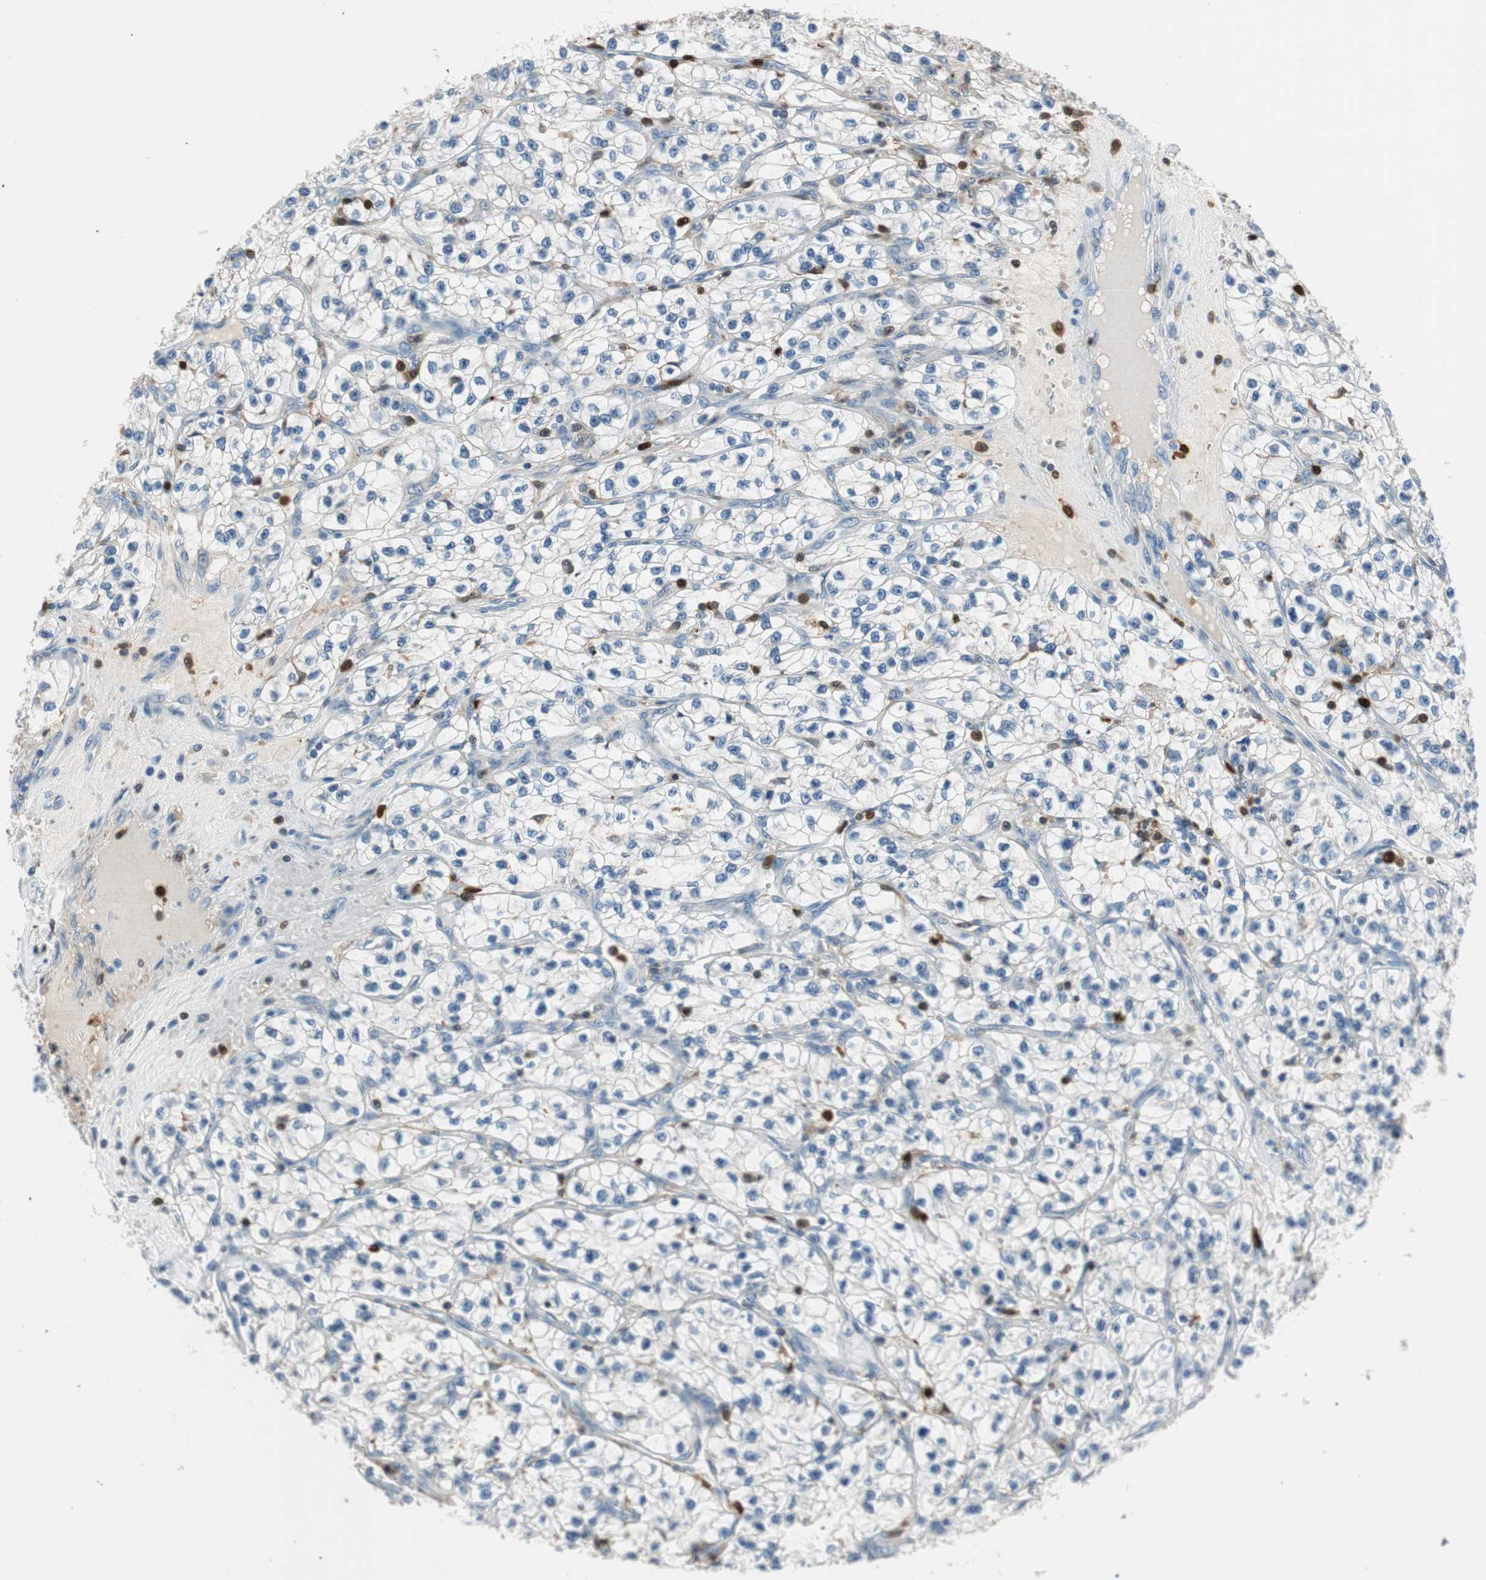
{"staining": {"intensity": "negative", "quantity": "none", "location": "none"}, "tissue": "renal cancer", "cell_type": "Tumor cells", "image_type": "cancer", "snomed": [{"axis": "morphology", "description": "Adenocarcinoma, NOS"}, {"axis": "topography", "description": "Kidney"}], "caption": "The micrograph demonstrates no staining of tumor cells in renal cancer (adenocarcinoma). (Stains: DAB immunohistochemistry (IHC) with hematoxylin counter stain, Microscopy: brightfield microscopy at high magnification).", "gene": "COTL1", "patient": {"sex": "female", "age": 57}}